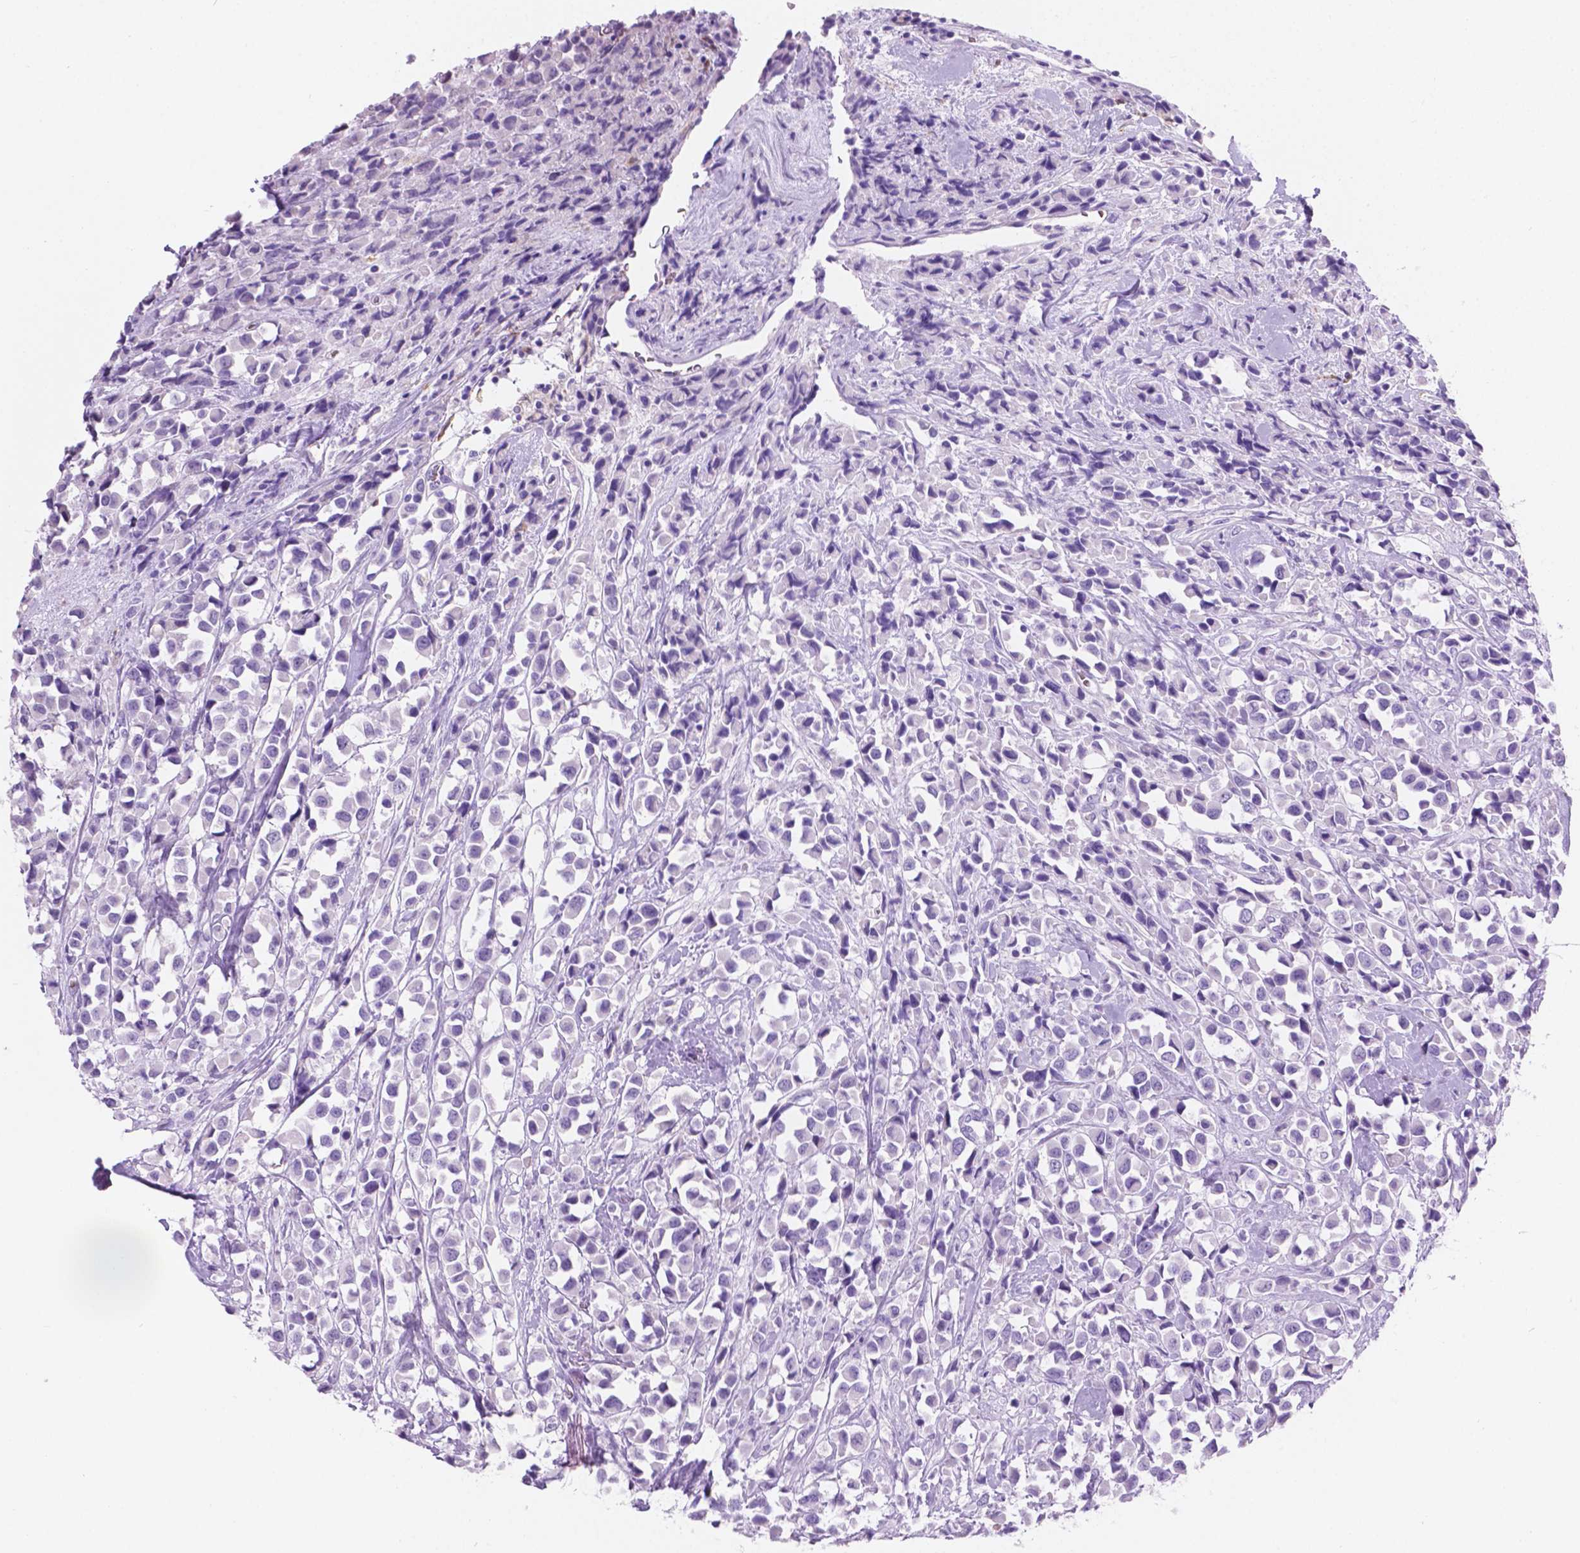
{"staining": {"intensity": "negative", "quantity": "none", "location": "none"}, "tissue": "breast cancer", "cell_type": "Tumor cells", "image_type": "cancer", "snomed": [{"axis": "morphology", "description": "Duct carcinoma"}, {"axis": "topography", "description": "Breast"}], "caption": "IHC image of human breast intraductal carcinoma stained for a protein (brown), which reveals no staining in tumor cells. Nuclei are stained in blue.", "gene": "GRIN2B", "patient": {"sex": "female", "age": 61}}